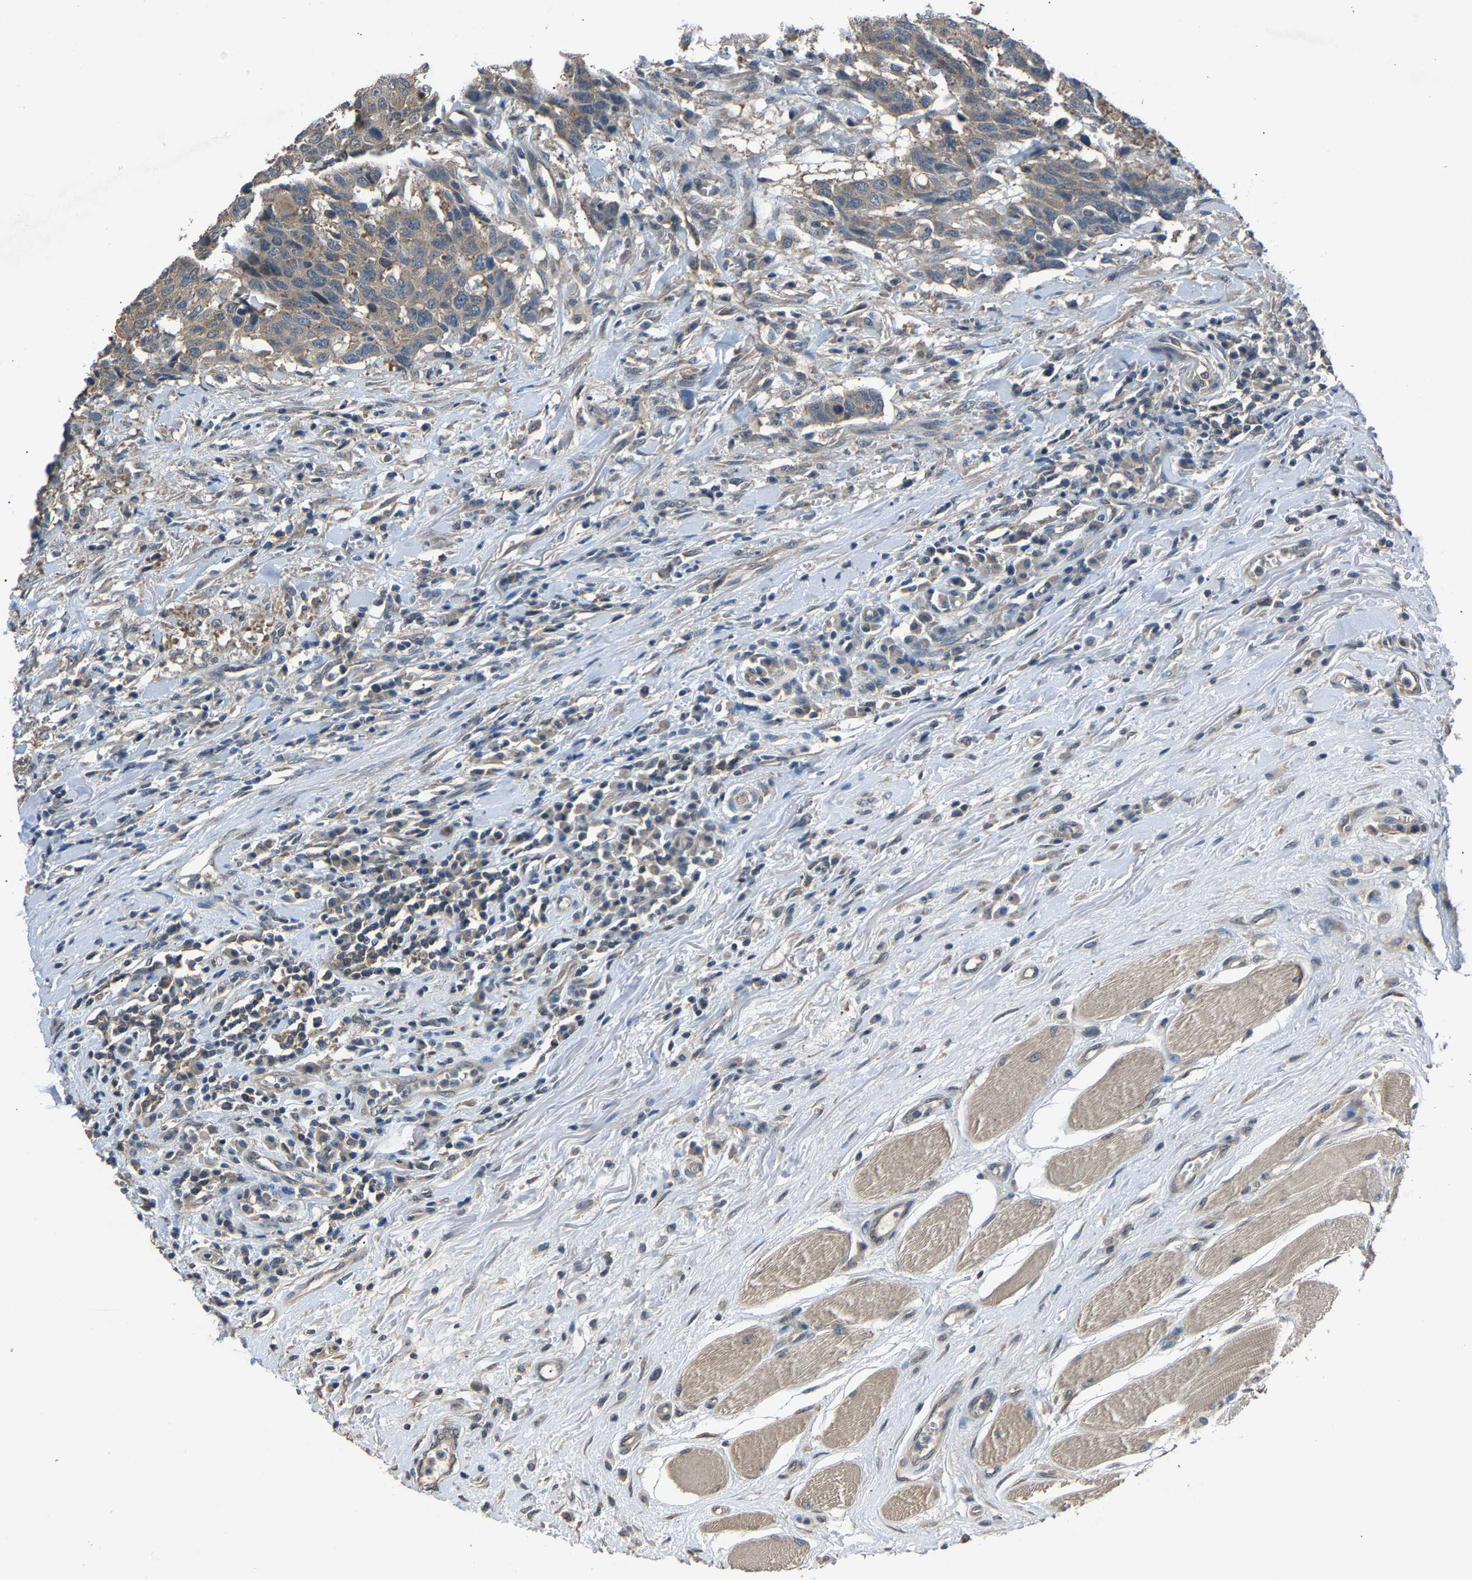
{"staining": {"intensity": "weak", "quantity": ">75%", "location": "cytoplasmic/membranous"}, "tissue": "head and neck cancer", "cell_type": "Tumor cells", "image_type": "cancer", "snomed": [{"axis": "morphology", "description": "Squamous cell carcinoma, NOS"}, {"axis": "topography", "description": "Head-Neck"}], "caption": "Immunohistochemistry micrograph of human head and neck cancer stained for a protein (brown), which demonstrates low levels of weak cytoplasmic/membranous positivity in about >75% of tumor cells.", "gene": "ABCC9", "patient": {"sex": "male", "age": 66}}